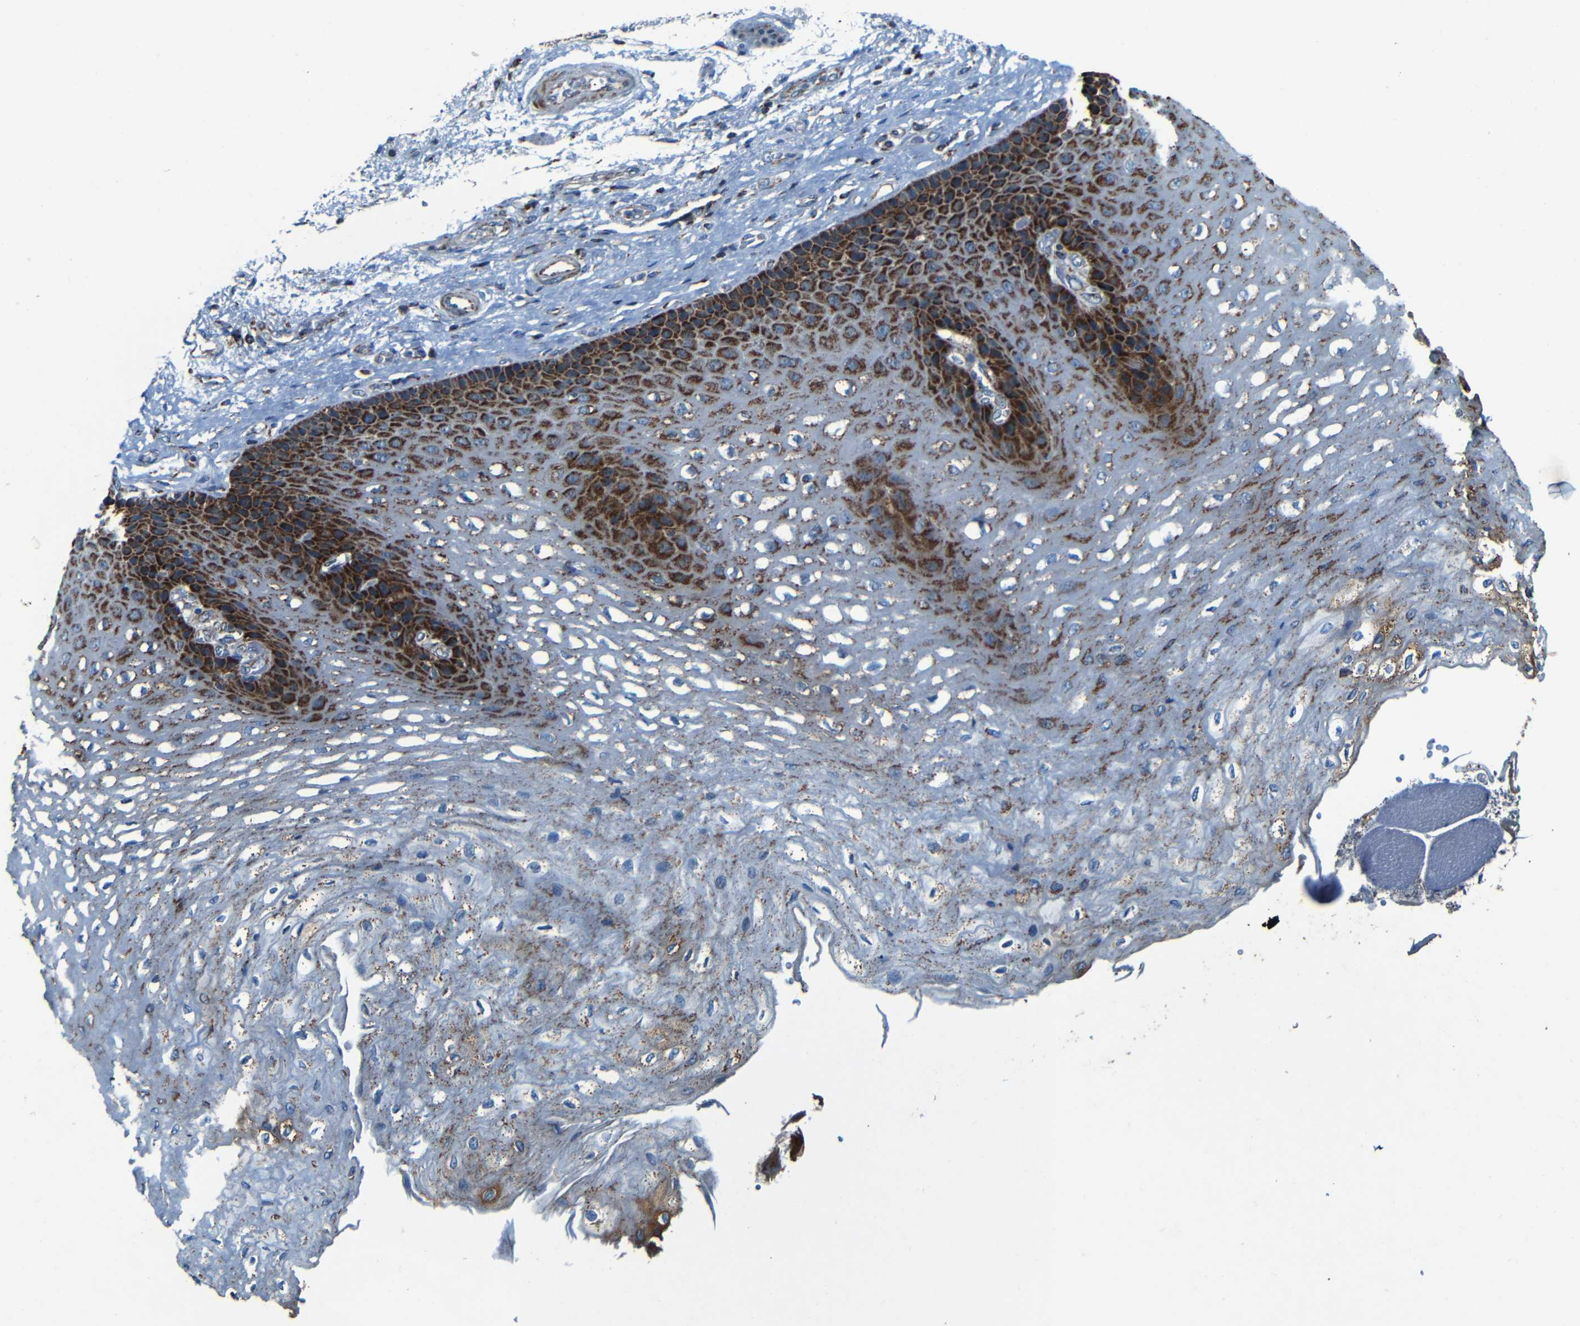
{"staining": {"intensity": "strong", "quantity": "25%-75%", "location": "cytoplasmic/membranous"}, "tissue": "esophagus", "cell_type": "Squamous epithelial cells", "image_type": "normal", "snomed": [{"axis": "morphology", "description": "Normal tissue, NOS"}, {"axis": "topography", "description": "Esophagus"}], "caption": "Immunohistochemistry (IHC) photomicrograph of normal esophagus: esophagus stained using immunohistochemistry displays high levels of strong protein expression localized specifically in the cytoplasmic/membranous of squamous epithelial cells, appearing as a cytoplasmic/membranous brown color.", "gene": "WSCD2", "patient": {"sex": "female", "age": 72}}